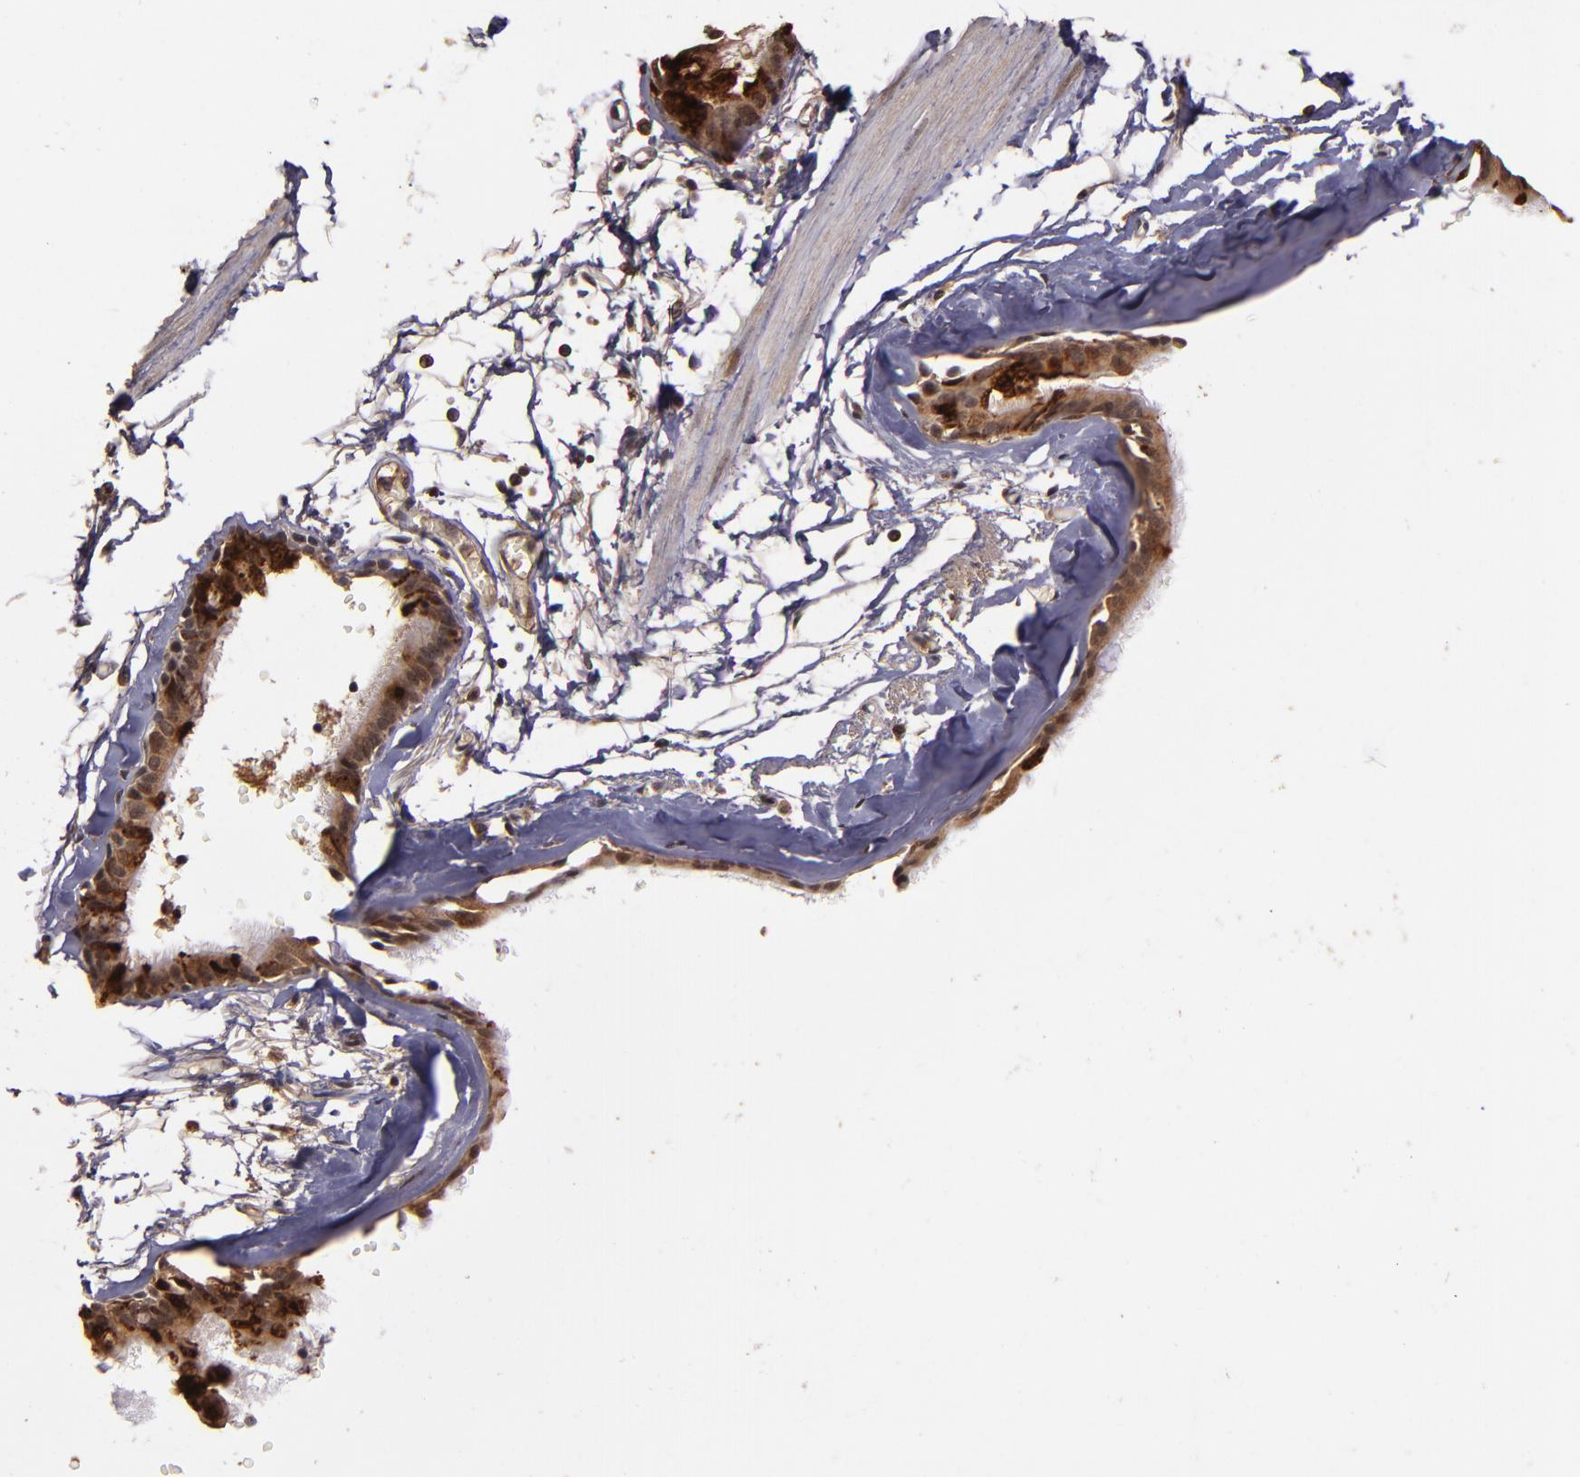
{"staining": {"intensity": "strong", "quantity": "25%-75%", "location": "cytoplasmic/membranous,nuclear"}, "tissue": "bronchus", "cell_type": "Respiratory epithelial cells", "image_type": "normal", "snomed": [{"axis": "morphology", "description": "Normal tissue, NOS"}, {"axis": "topography", "description": "Bronchus"}, {"axis": "topography", "description": "Lung"}], "caption": "Approximately 25%-75% of respiratory epithelial cells in benign bronchus display strong cytoplasmic/membranous,nuclear protein staining as visualized by brown immunohistochemical staining.", "gene": "RIOK3", "patient": {"sex": "female", "age": 56}}